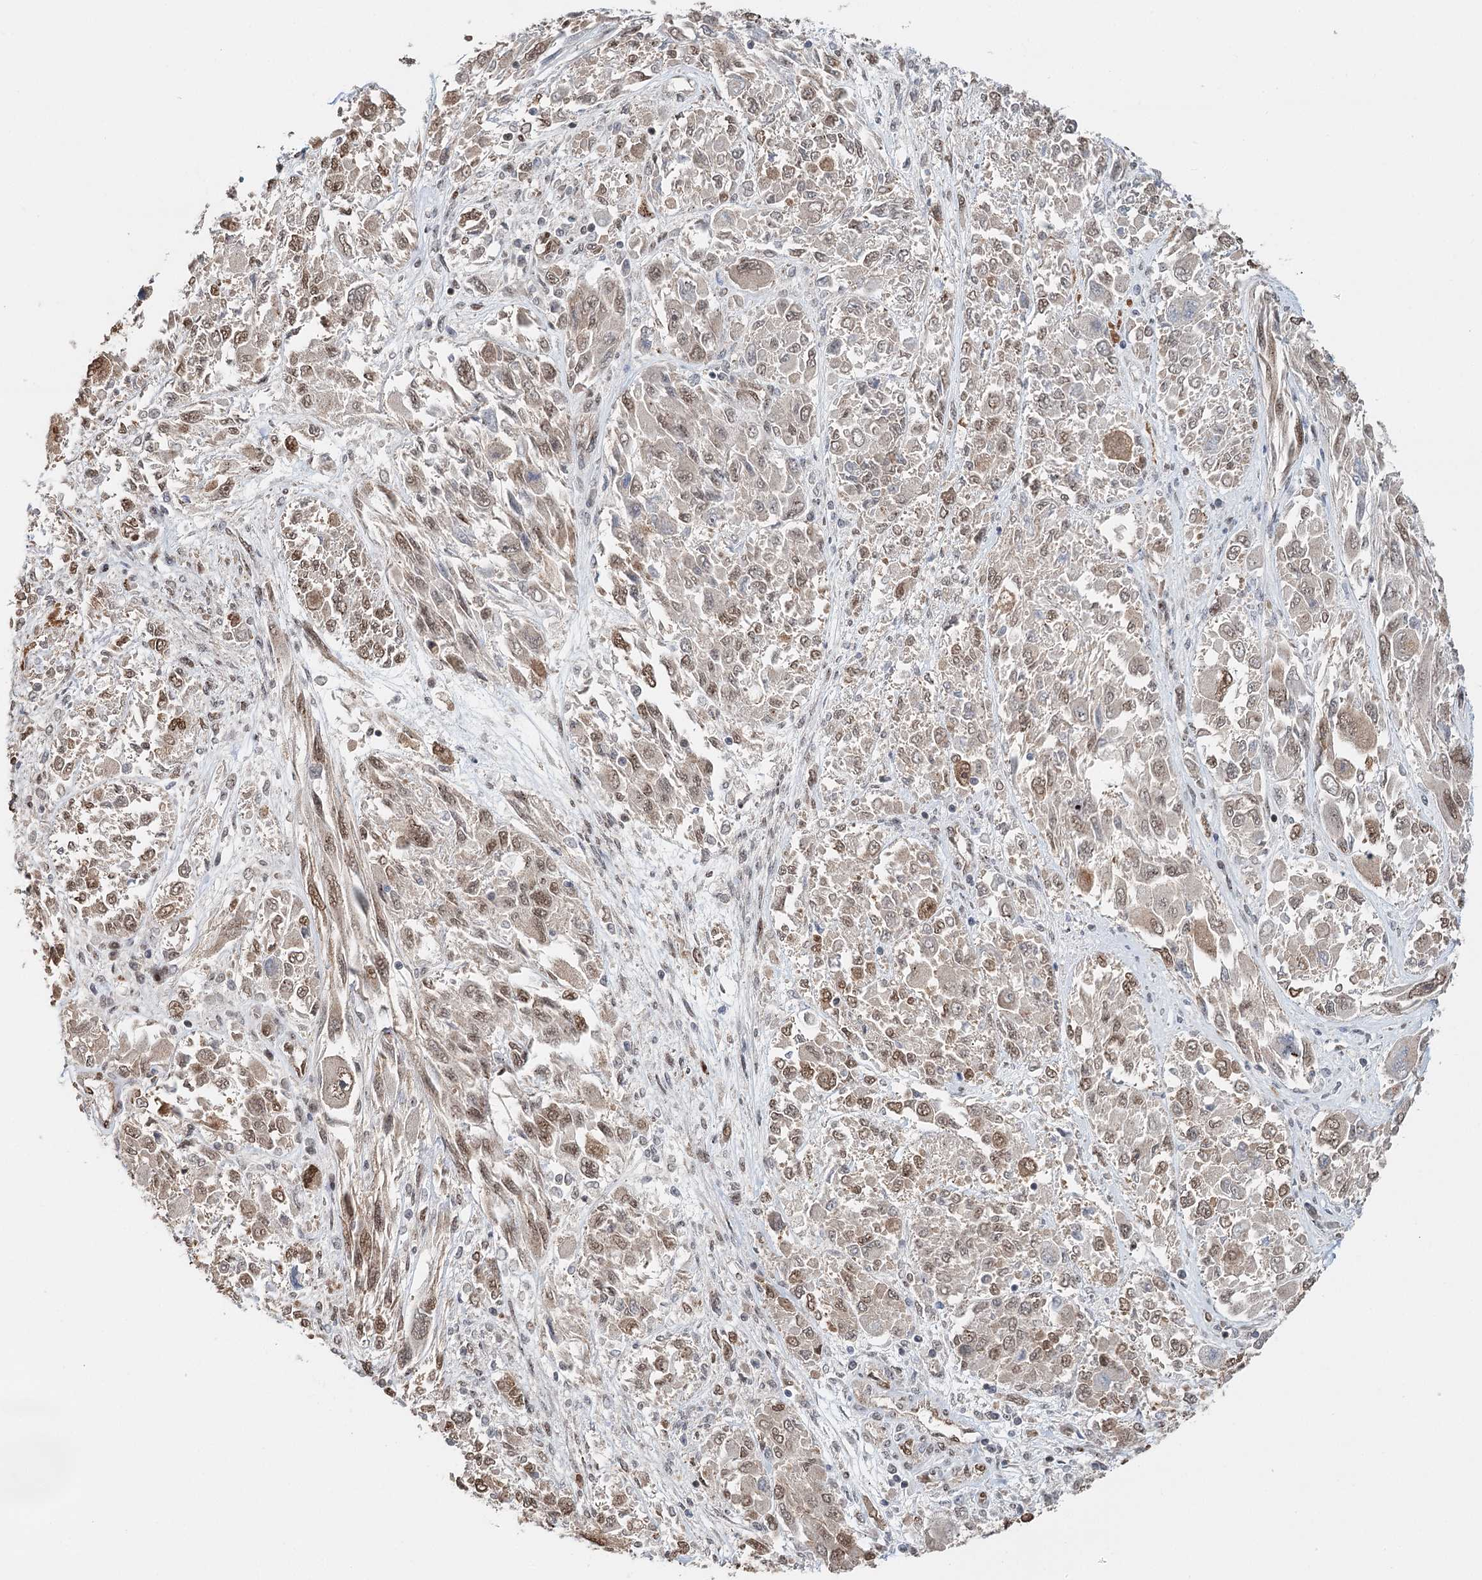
{"staining": {"intensity": "moderate", "quantity": "25%-75%", "location": "nuclear"}, "tissue": "melanoma", "cell_type": "Tumor cells", "image_type": "cancer", "snomed": [{"axis": "morphology", "description": "Malignant melanoma, NOS"}, {"axis": "topography", "description": "Skin"}], "caption": "IHC image of human melanoma stained for a protein (brown), which exhibits medium levels of moderate nuclear staining in about 25%-75% of tumor cells.", "gene": "RPS27A", "patient": {"sex": "female", "age": 91}}